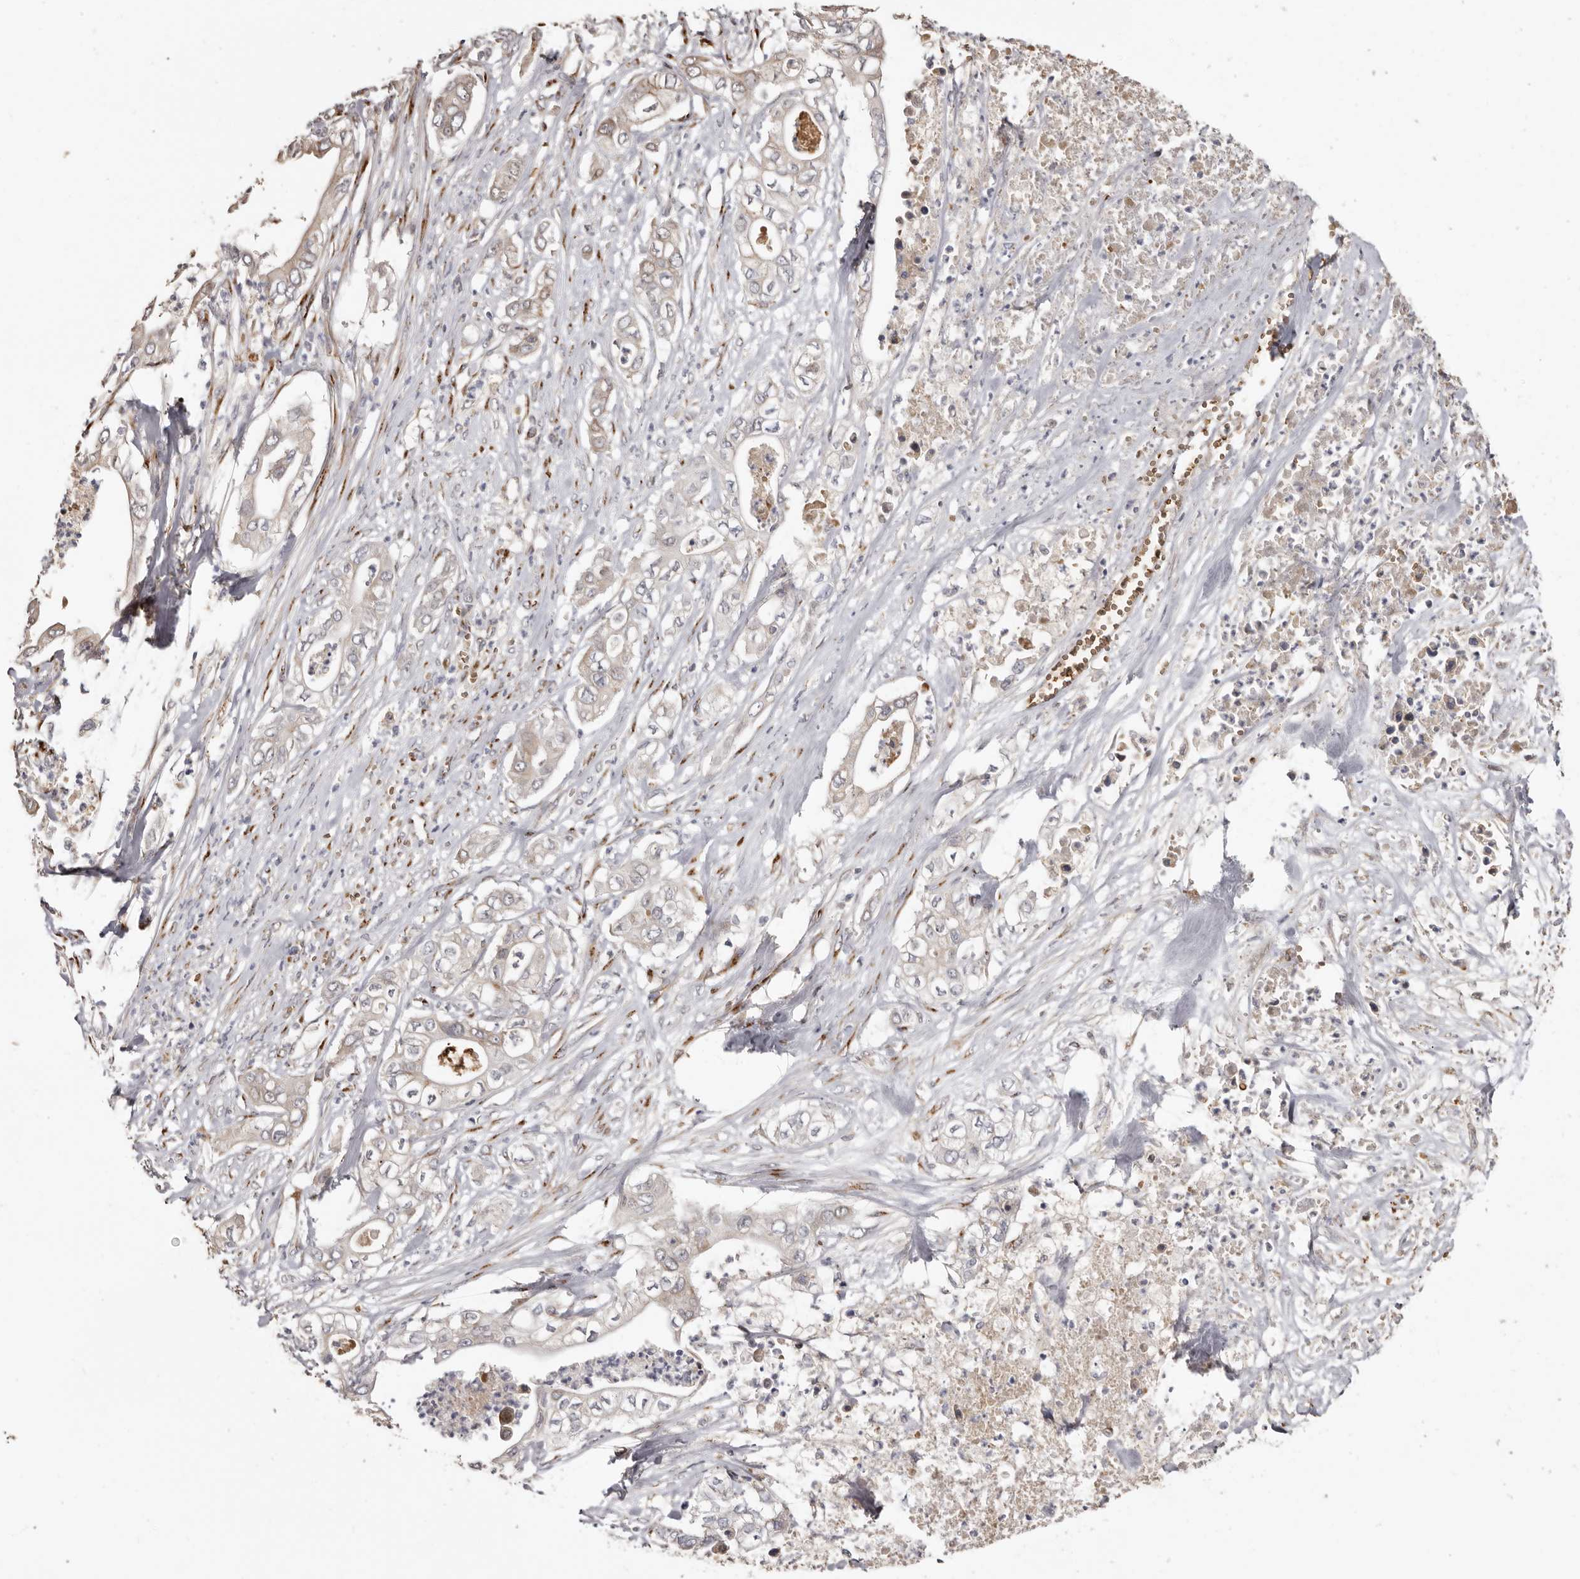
{"staining": {"intensity": "weak", "quantity": "<25%", "location": "cytoplasmic/membranous"}, "tissue": "pancreatic cancer", "cell_type": "Tumor cells", "image_type": "cancer", "snomed": [{"axis": "morphology", "description": "Adenocarcinoma, NOS"}, {"axis": "topography", "description": "Pancreas"}], "caption": "Image shows no significant protein expression in tumor cells of adenocarcinoma (pancreatic).", "gene": "ENTREP1", "patient": {"sex": "female", "age": 78}}